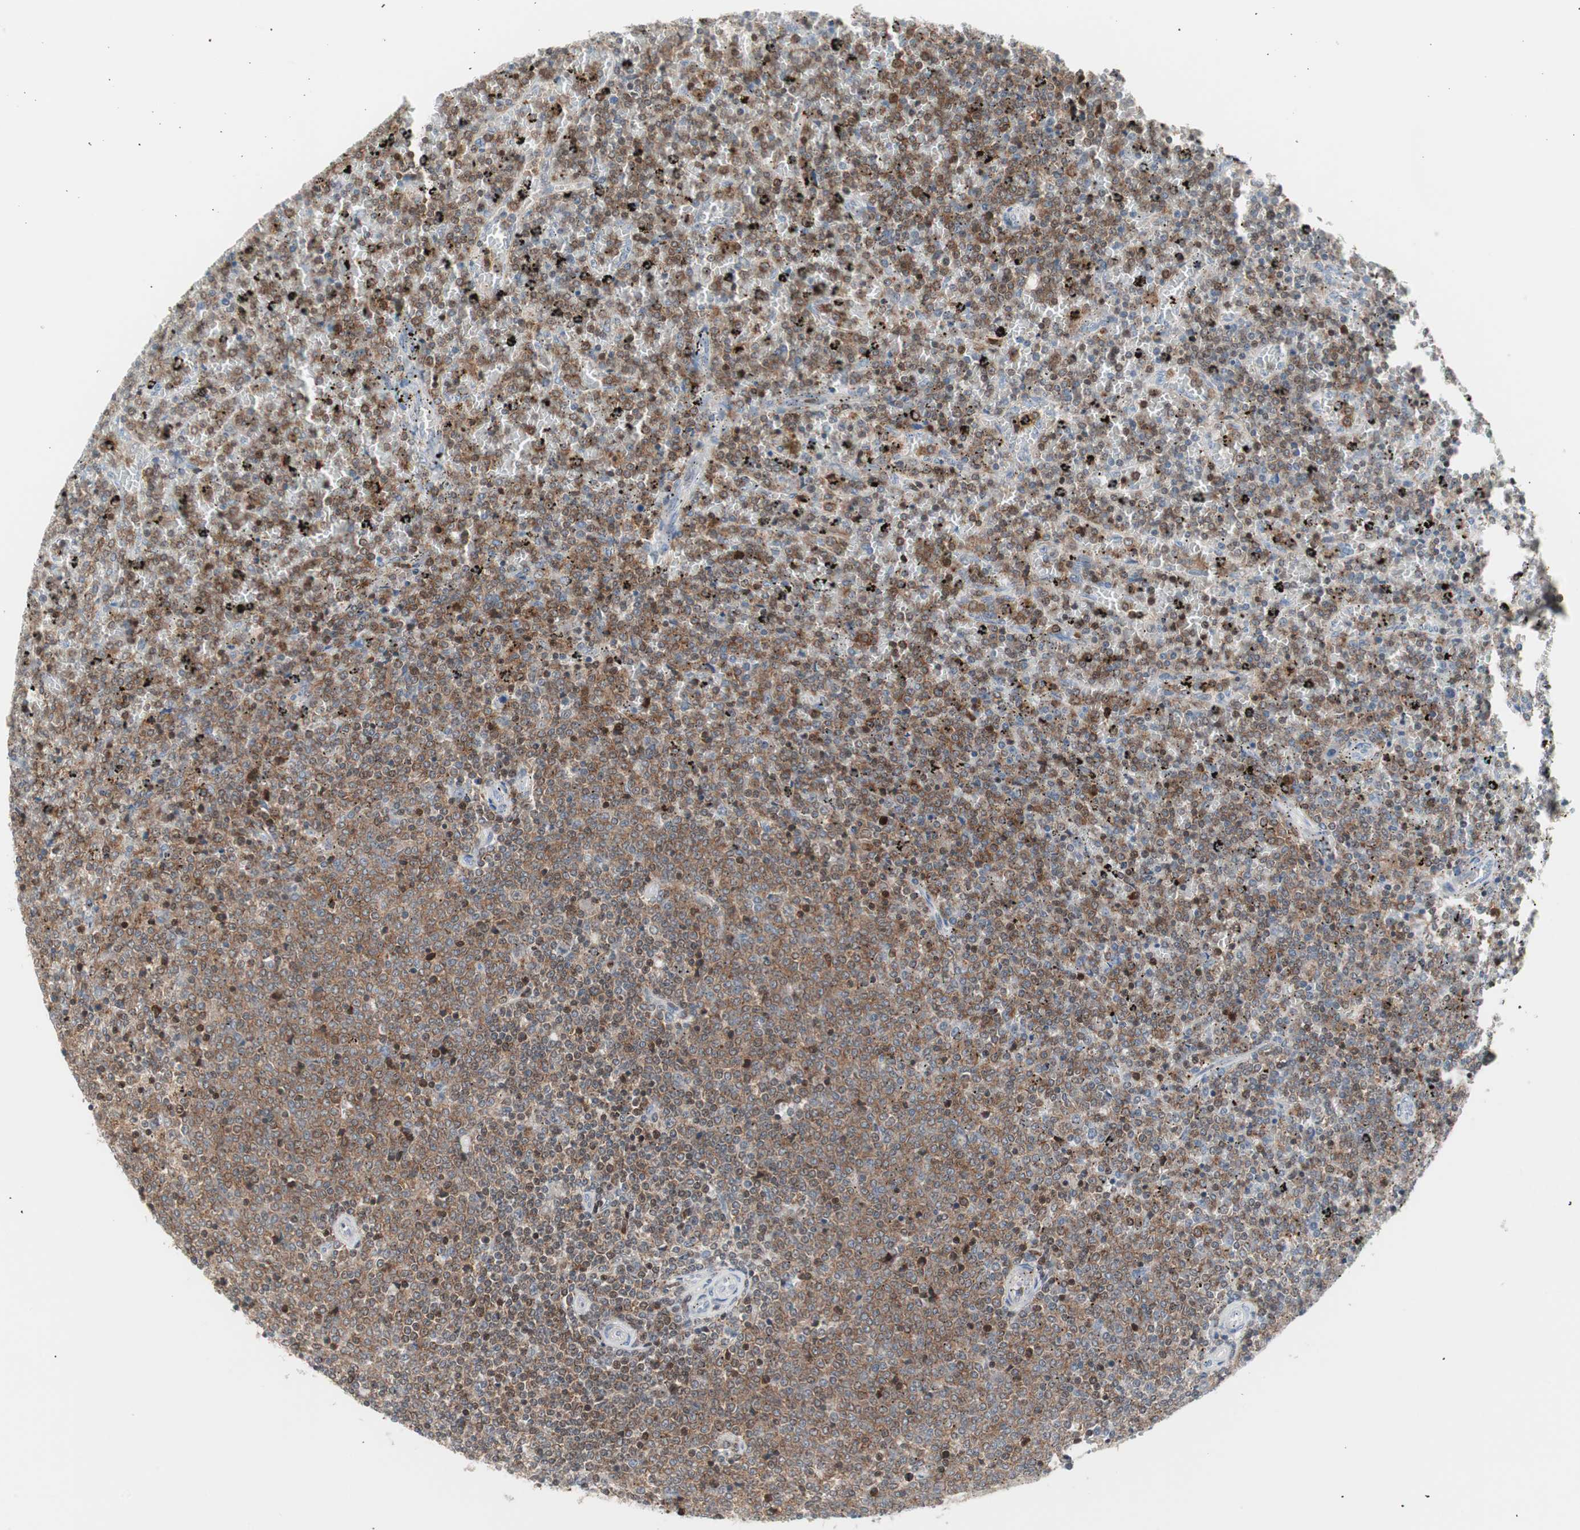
{"staining": {"intensity": "moderate", "quantity": "25%-75%", "location": "cytoplasmic/membranous"}, "tissue": "lymphoma", "cell_type": "Tumor cells", "image_type": "cancer", "snomed": [{"axis": "morphology", "description": "Malignant lymphoma, non-Hodgkin's type, Low grade"}, {"axis": "topography", "description": "Spleen"}], "caption": "Protein expression analysis of lymphoma displays moderate cytoplasmic/membranous positivity in approximately 25%-75% of tumor cells.", "gene": "PPP1CA", "patient": {"sex": "female", "age": 77}}